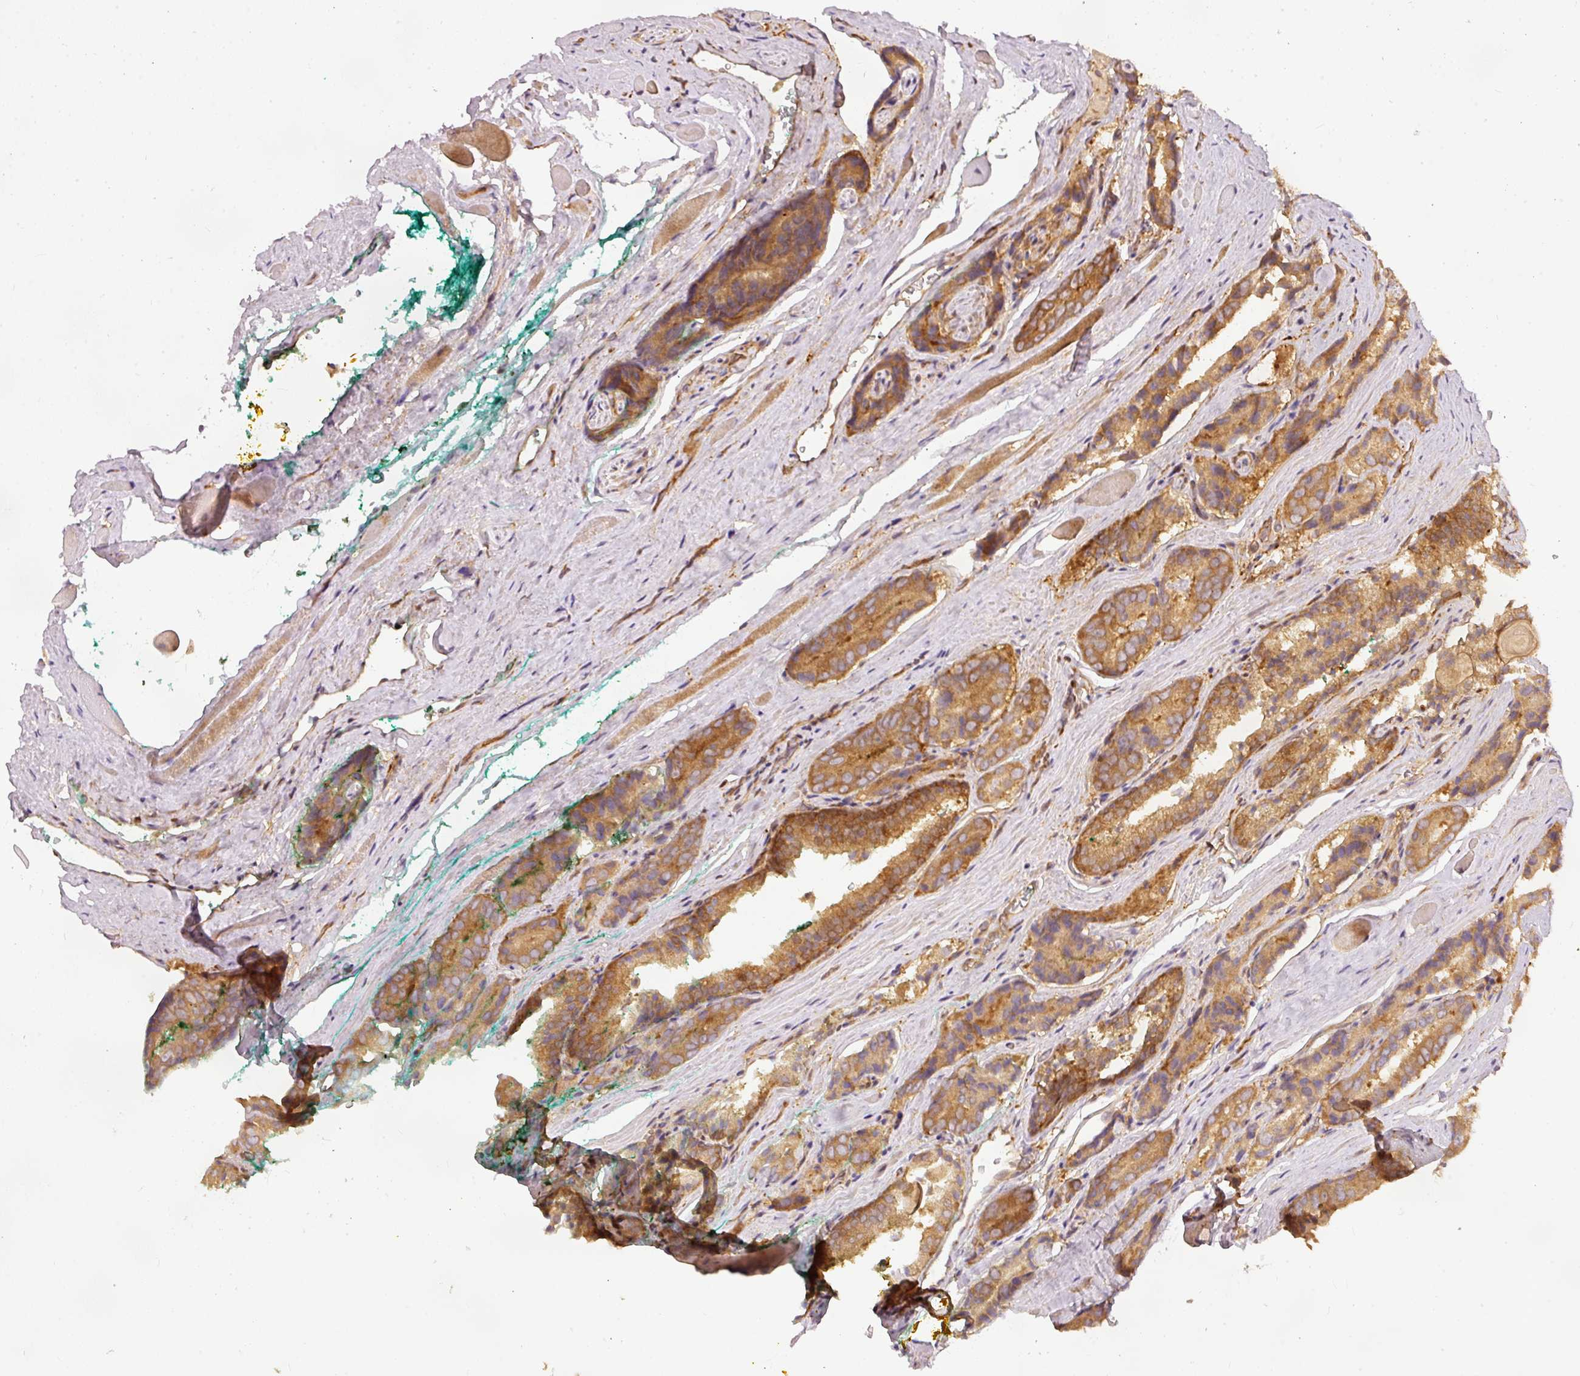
{"staining": {"intensity": "moderate", "quantity": ">75%", "location": "cytoplasmic/membranous"}, "tissue": "prostate cancer", "cell_type": "Tumor cells", "image_type": "cancer", "snomed": [{"axis": "morphology", "description": "Adenocarcinoma, High grade"}, {"axis": "topography", "description": "Prostate"}], "caption": "This is an image of immunohistochemistry (IHC) staining of adenocarcinoma (high-grade) (prostate), which shows moderate expression in the cytoplasmic/membranous of tumor cells.", "gene": "EIF3B", "patient": {"sex": "male", "age": 72}}